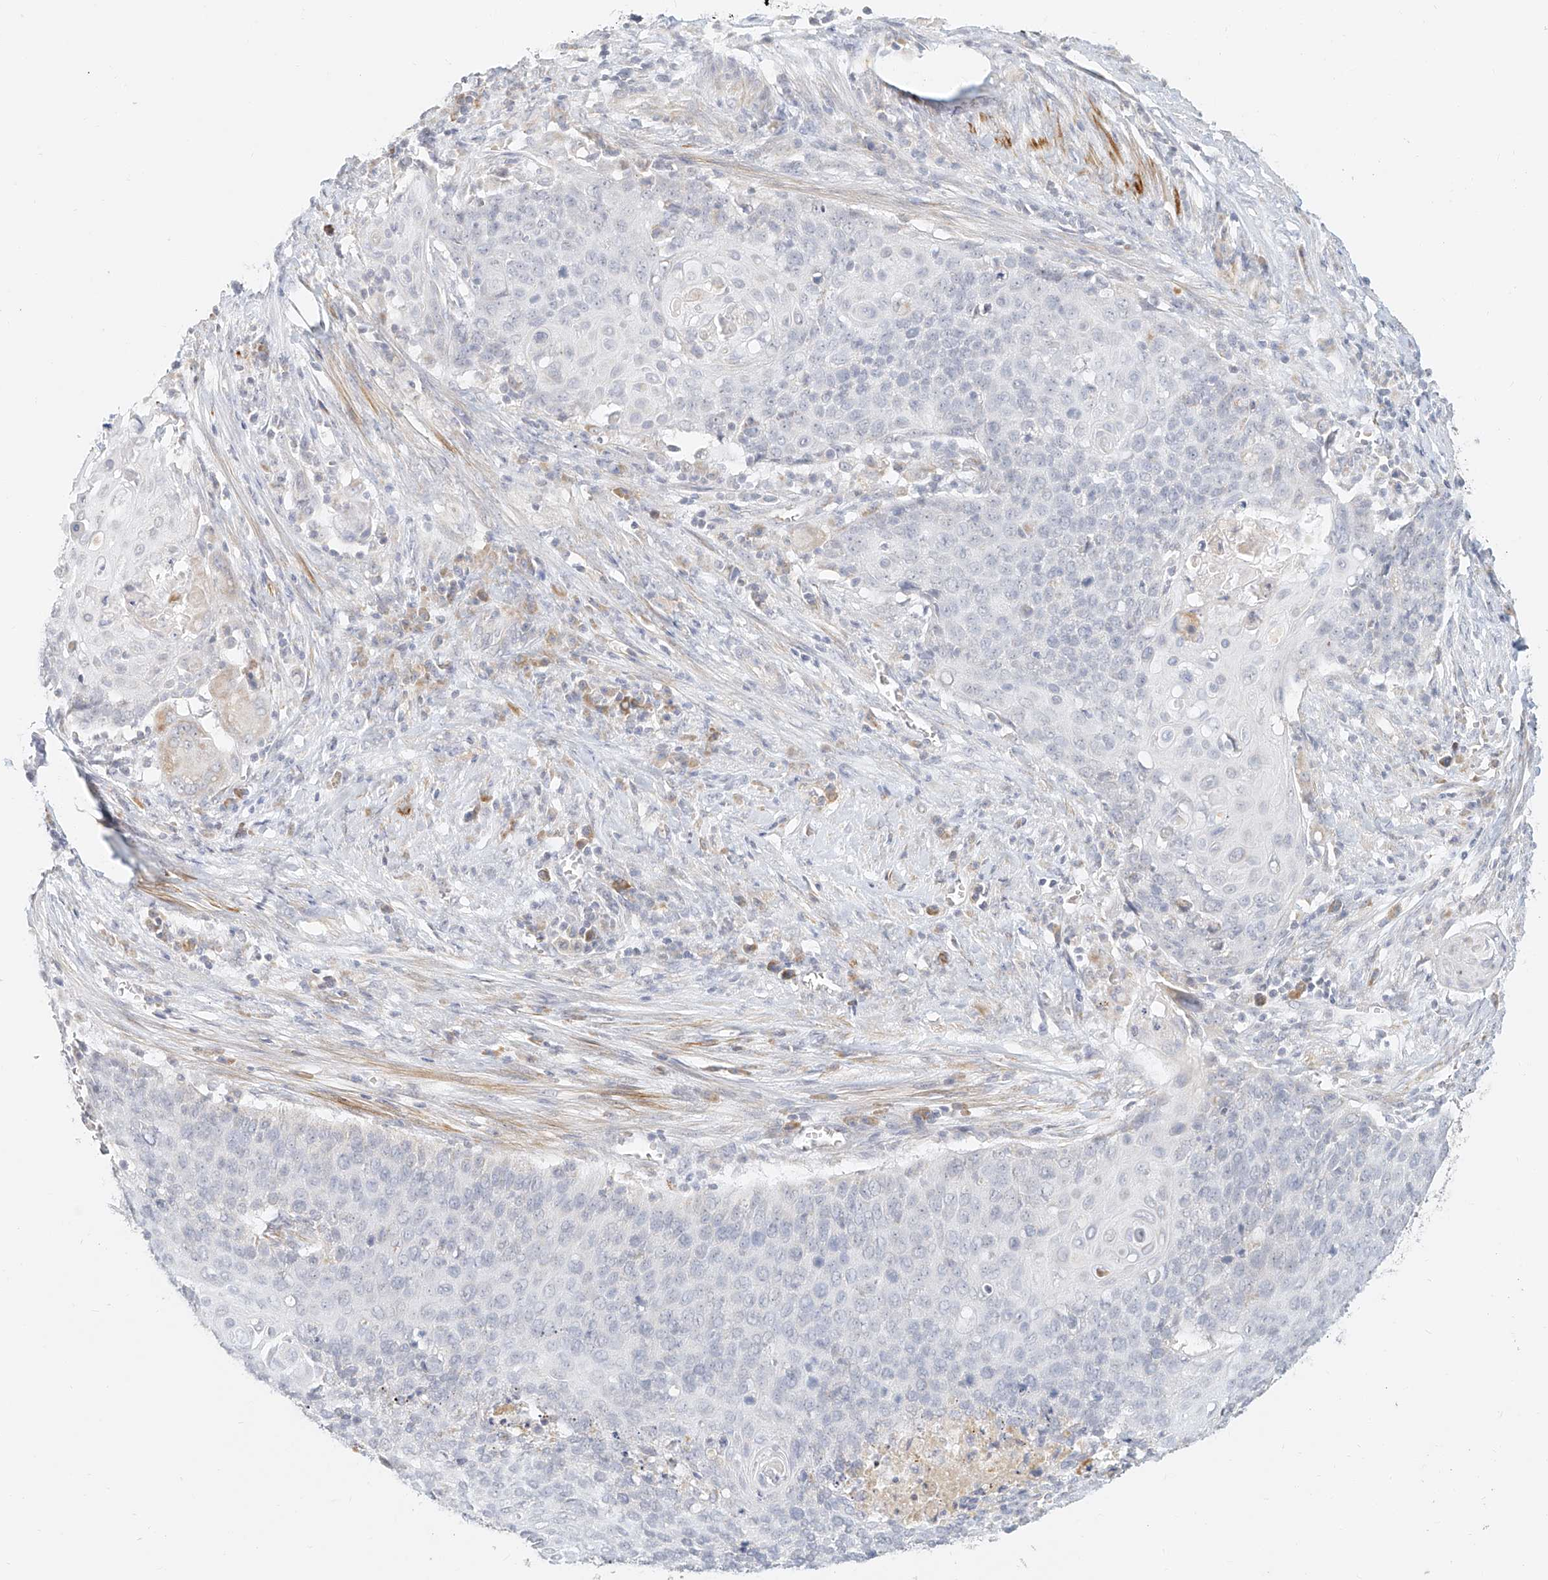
{"staining": {"intensity": "negative", "quantity": "none", "location": "none"}, "tissue": "cervical cancer", "cell_type": "Tumor cells", "image_type": "cancer", "snomed": [{"axis": "morphology", "description": "Squamous cell carcinoma, NOS"}, {"axis": "topography", "description": "Cervix"}], "caption": "A photomicrograph of cervical squamous cell carcinoma stained for a protein demonstrates no brown staining in tumor cells.", "gene": "CXorf58", "patient": {"sex": "female", "age": 39}}